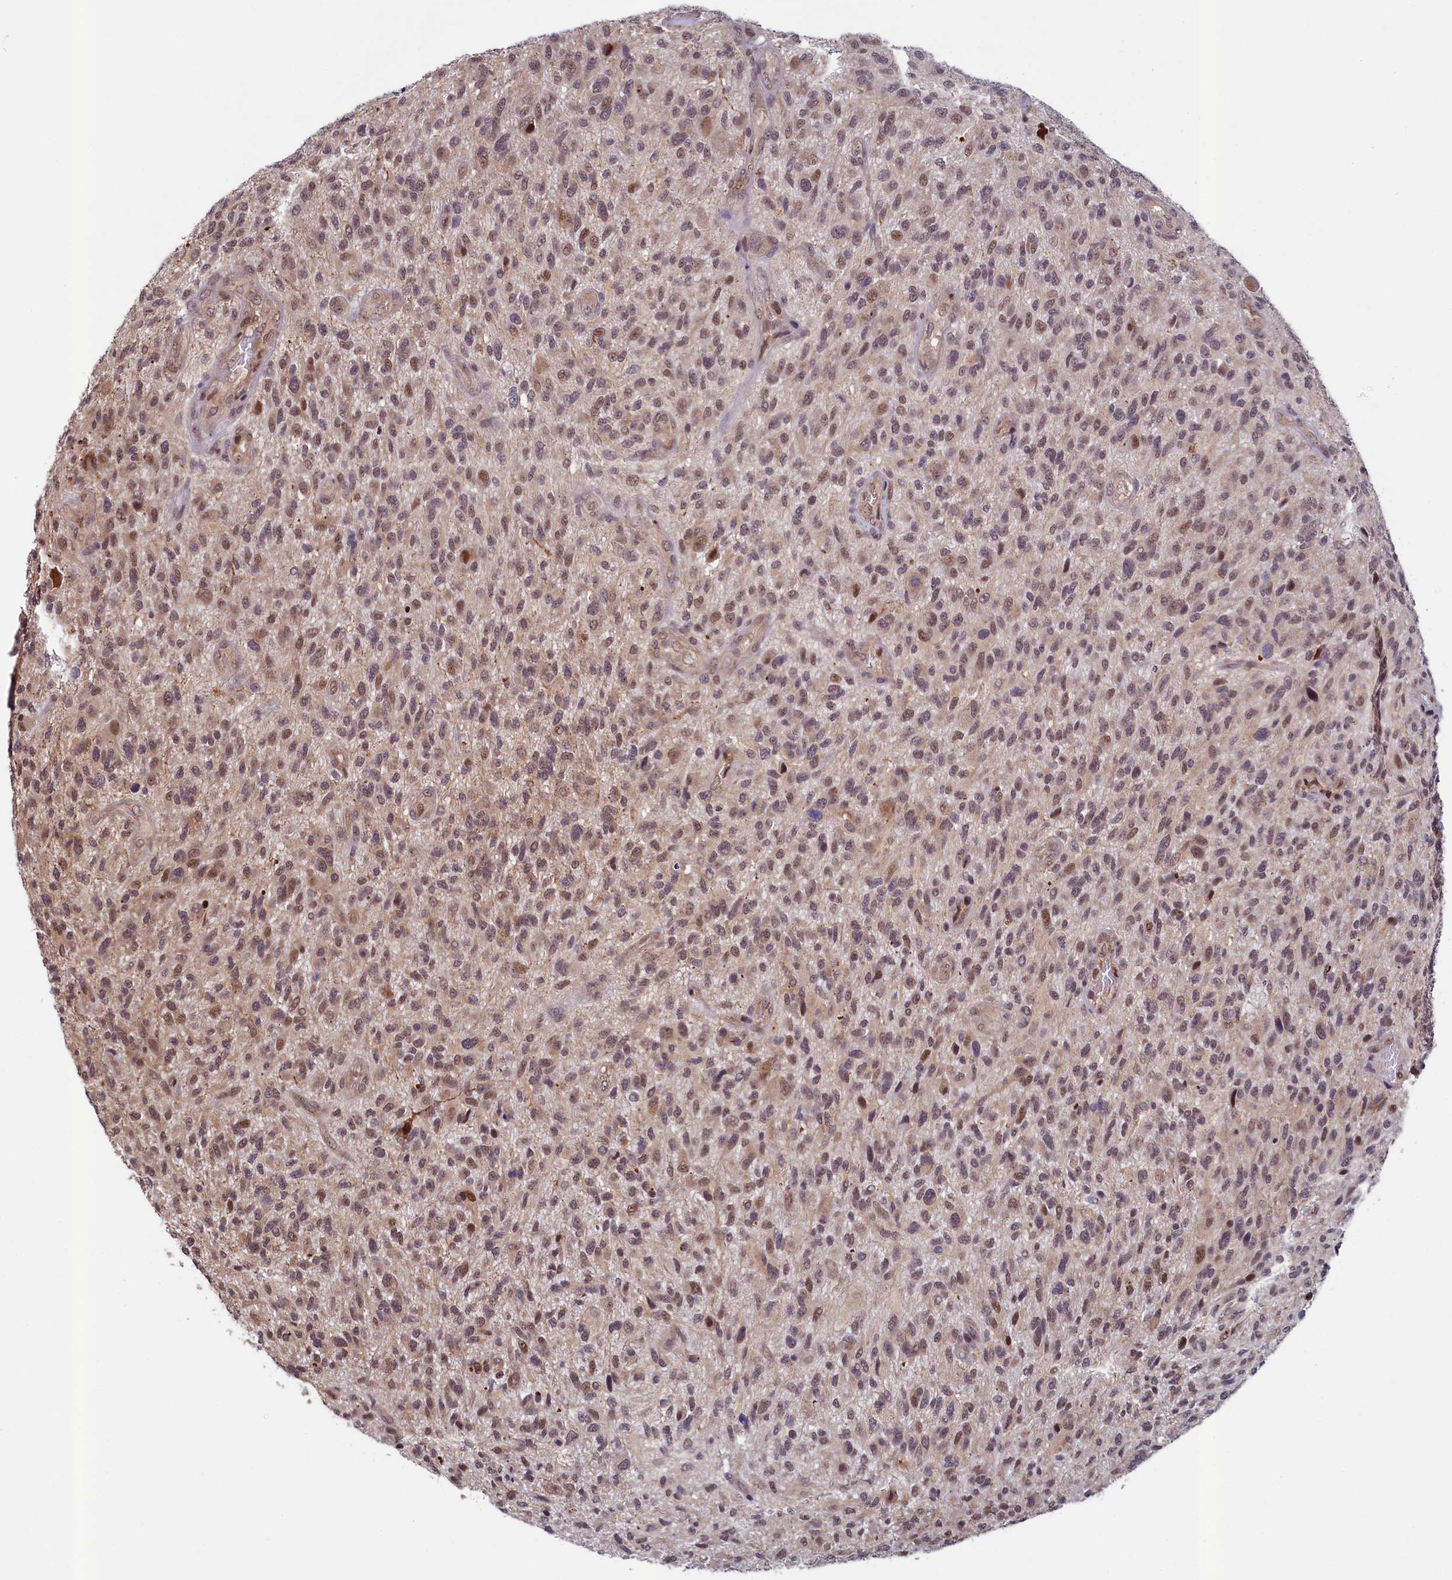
{"staining": {"intensity": "weak", "quantity": ">75%", "location": "nuclear"}, "tissue": "glioma", "cell_type": "Tumor cells", "image_type": "cancer", "snomed": [{"axis": "morphology", "description": "Glioma, malignant, High grade"}, {"axis": "topography", "description": "Brain"}], "caption": "Immunohistochemical staining of glioma exhibits weak nuclear protein expression in about >75% of tumor cells. The staining was performed using DAB to visualize the protein expression in brown, while the nuclei were stained in blue with hematoxylin (Magnification: 20x).", "gene": "LEO1", "patient": {"sex": "male", "age": 47}}